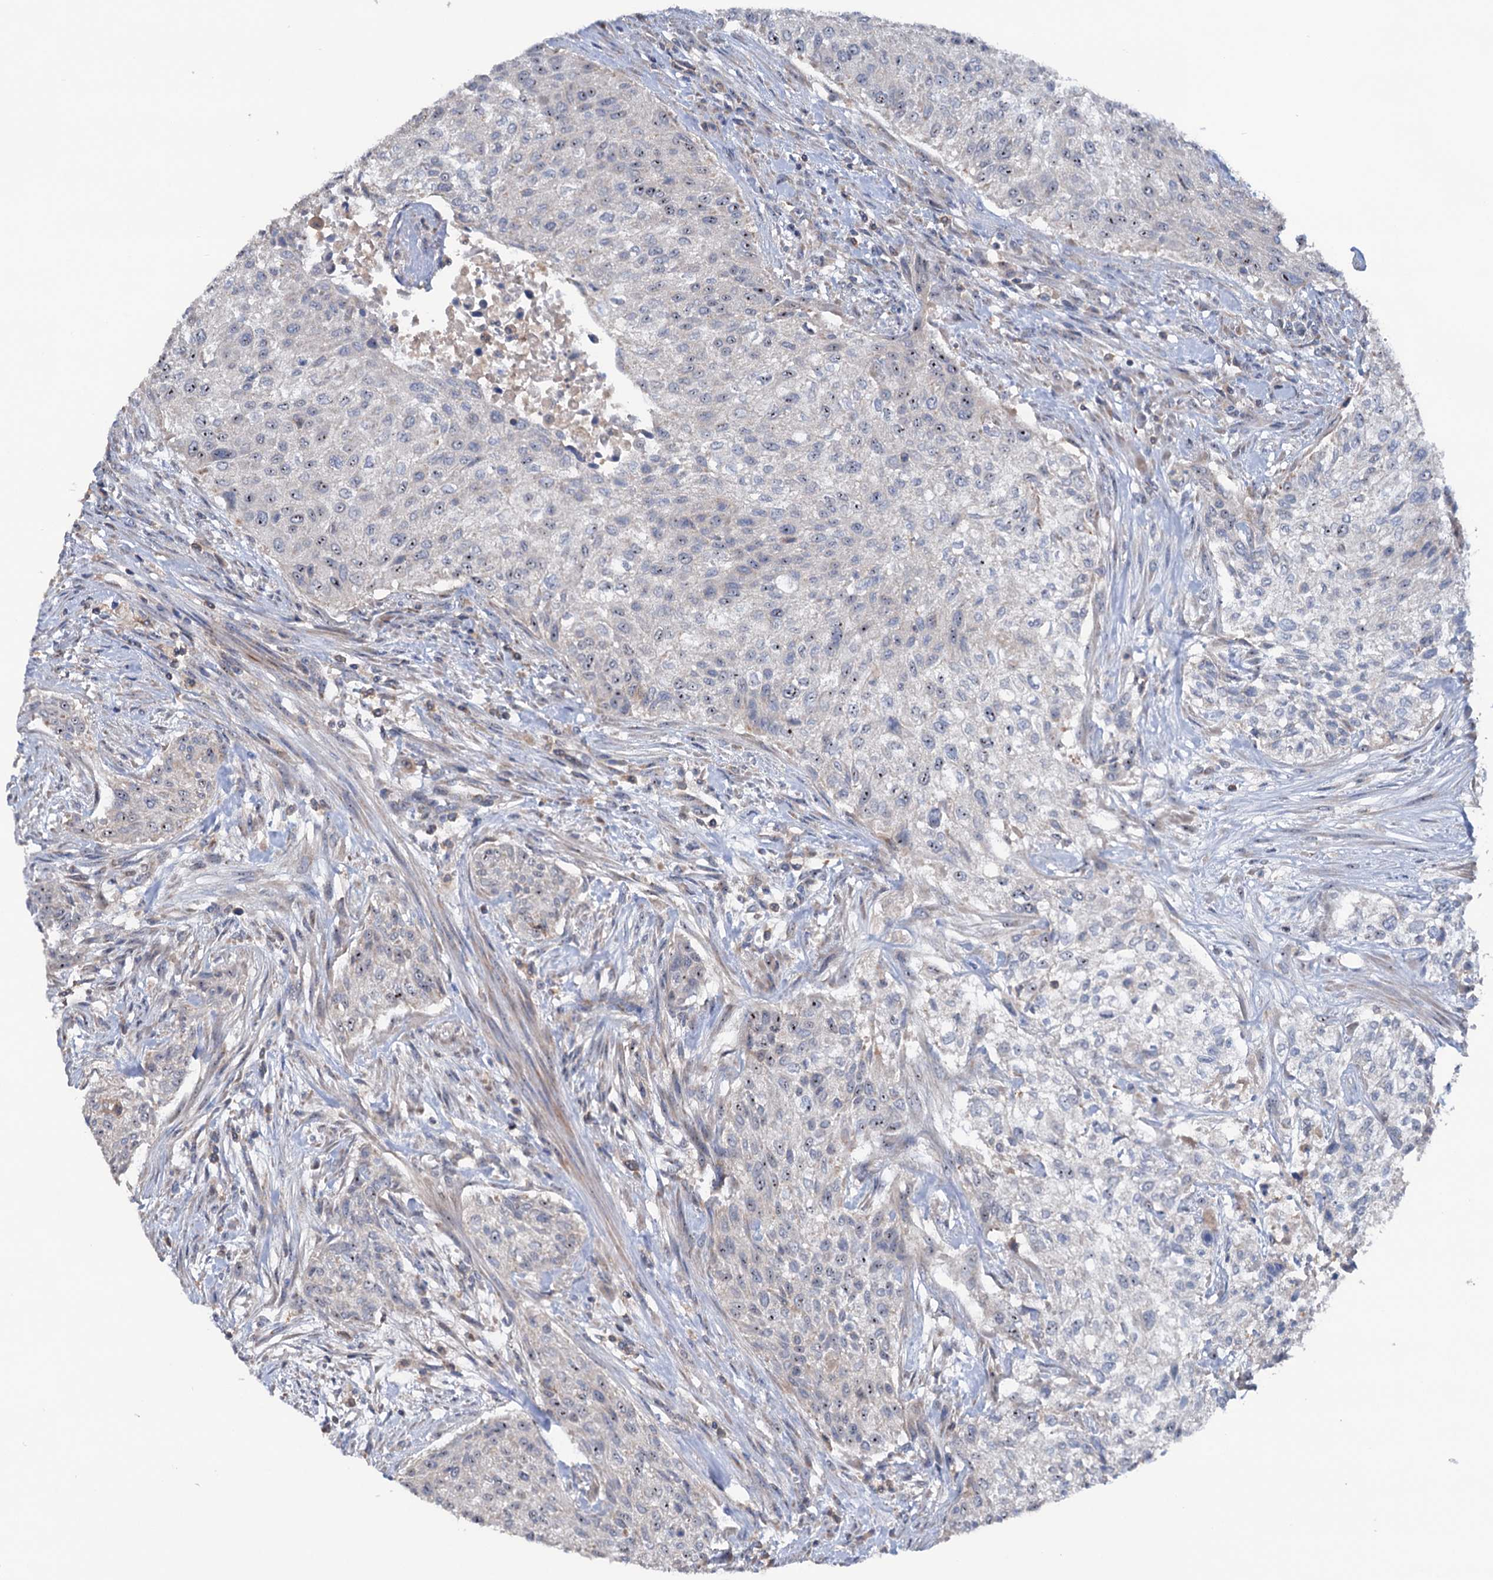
{"staining": {"intensity": "moderate", "quantity": "<25%", "location": "nuclear"}, "tissue": "urothelial cancer", "cell_type": "Tumor cells", "image_type": "cancer", "snomed": [{"axis": "morphology", "description": "Normal tissue, NOS"}, {"axis": "morphology", "description": "Urothelial carcinoma, NOS"}, {"axis": "topography", "description": "Urinary bladder"}, {"axis": "topography", "description": "Peripheral nerve tissue"}], "caption": "Transitional cell carcinoma stained for a protein (brown) reveals moderate nuclear positive expression in approximately <25% of tumor cells.", "gene": "HTR3B", "patient": {"sex": "male", "age": 35}}